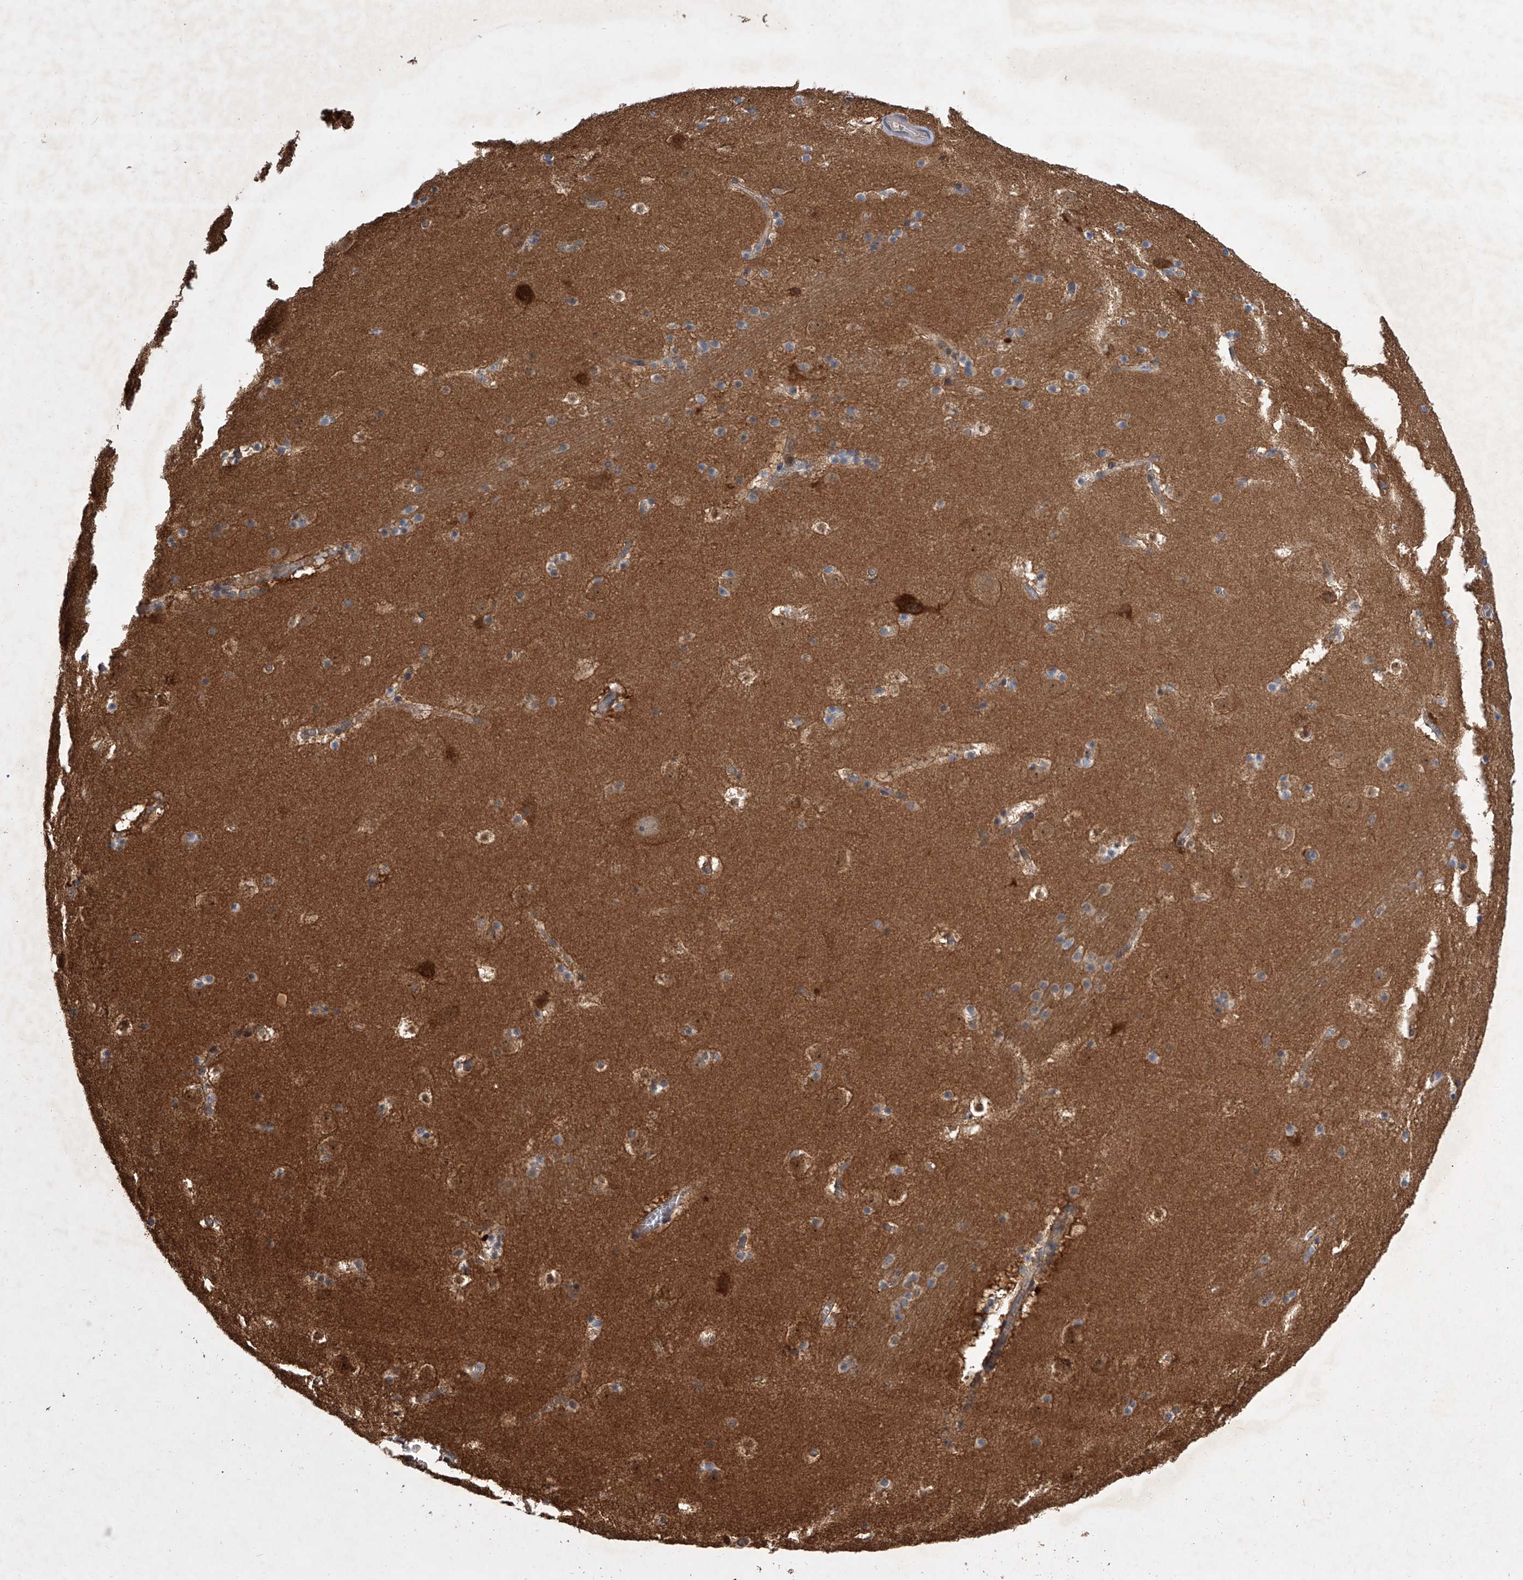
{"staining": {"intensity": "negative", "quantity": "none", "location": "none"}, "tissue": "caudate", "cell_type": "Glial cells", "image_type": "normal", "snomed": [{"axis": "morphology", "description": "Normal tissue, NOS"}, {"axis": "topography", "description": "Lateral ventricle wall"}], "caption": "Glial cells show no significant positivity in normal caudate. The staining was performed using DAB (3,3'-diaminobenzidine) to visualize the protein expression in brown, while the nuclei were stained in blue with hematoxylin (Magnification: 20x).", "gene": "BHLHE23", "patient": {"sex": "male", "age": 45}}